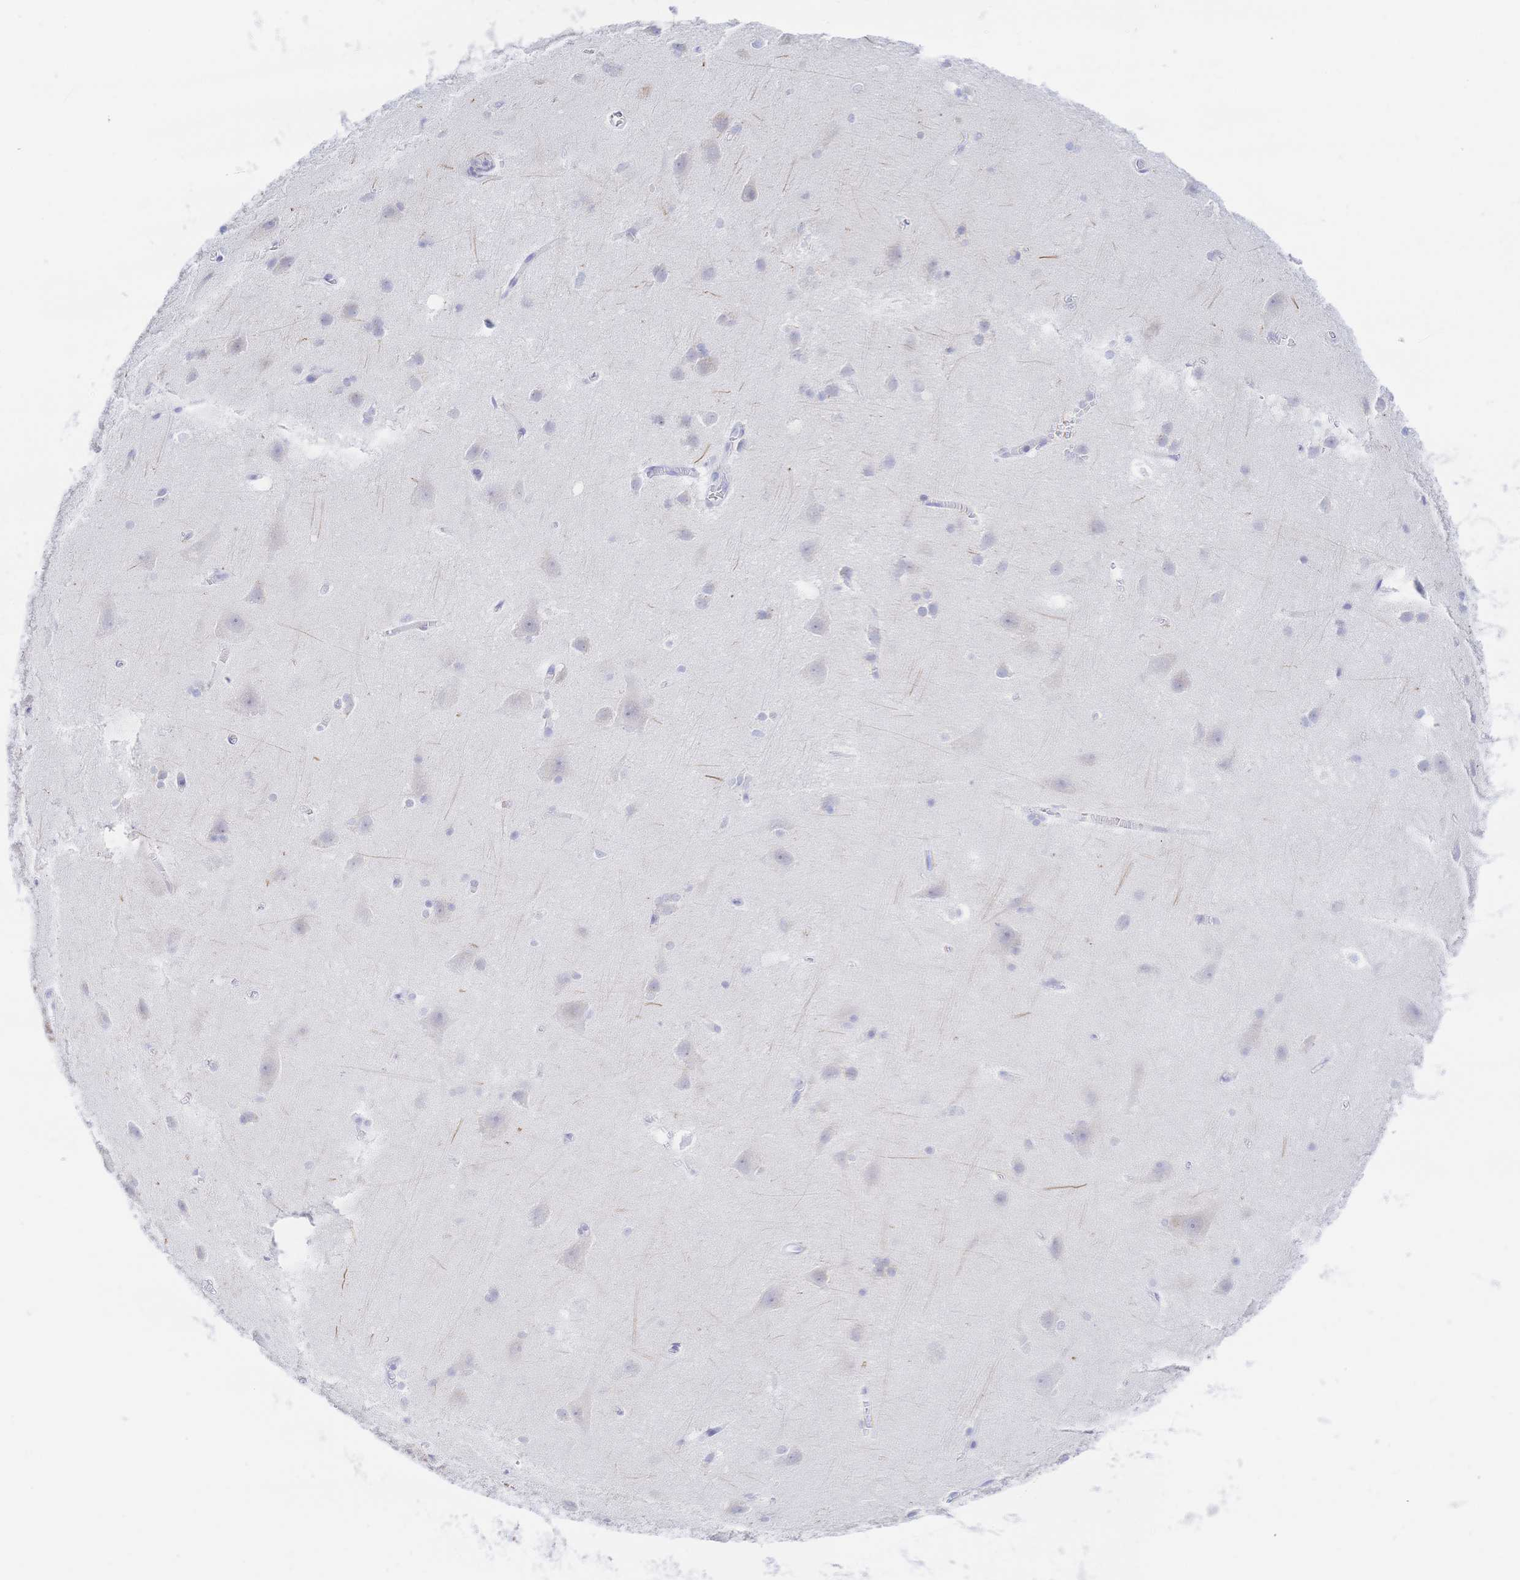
{"staining": {"intensity": "negative", "quantity": "none", "location": "none"}, "tissue": "cerebral cortex", "cell_type": "Endothelial cells", "image_type": "normal", "snomed": [{"axis": "morphology", "description": "Normal tissue, NOS"}, {"axis": "topography", "description": "Cerebral cortex"}], "caption": "Immunohistochemical staining of benign human cerebral cortex reveals no significant staining in endothelial cells. Nuclei are stained in blue.", "gene": "SIAH3", "patient": {"sex": "male", "age": 37}}